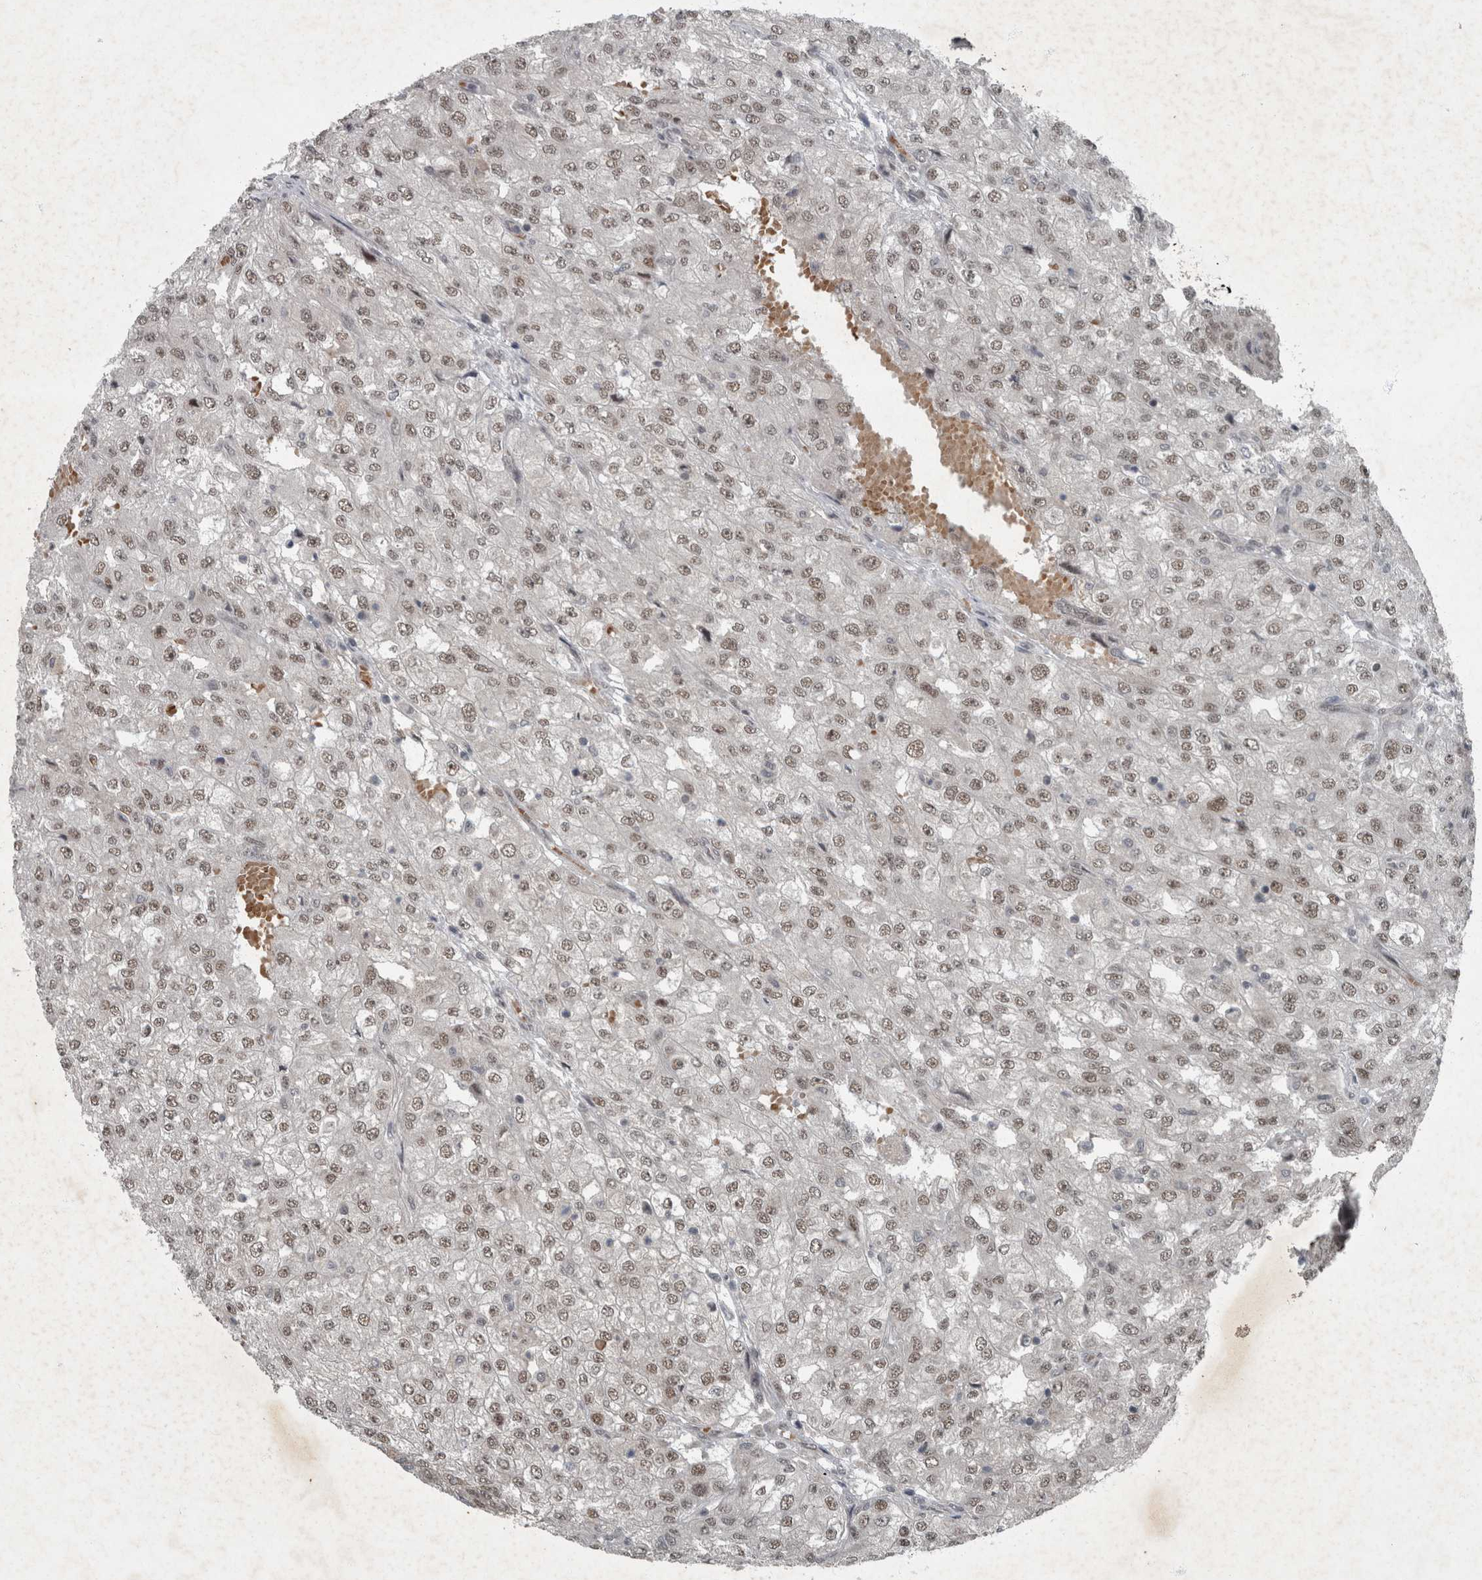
{"staining": {"intensity": "weak", "quantity": ">75%", "location": "nuclear"}, "tissue": "renal cancer", "cell_type": "Tumor cells", "image_type": "cancer", "snomed": [{"axis": "morphology", "description": "Adenocarcinoma, NOS"}, {"axis": "topography", "description": "Kidney"}], "caption": "Protein staining demonstrates weak nuclear staining in about >75% of tumor cells in renal adenocarcinoma.", "gene": "WDR33", "patient": {"sex": "female", "age": 54}}